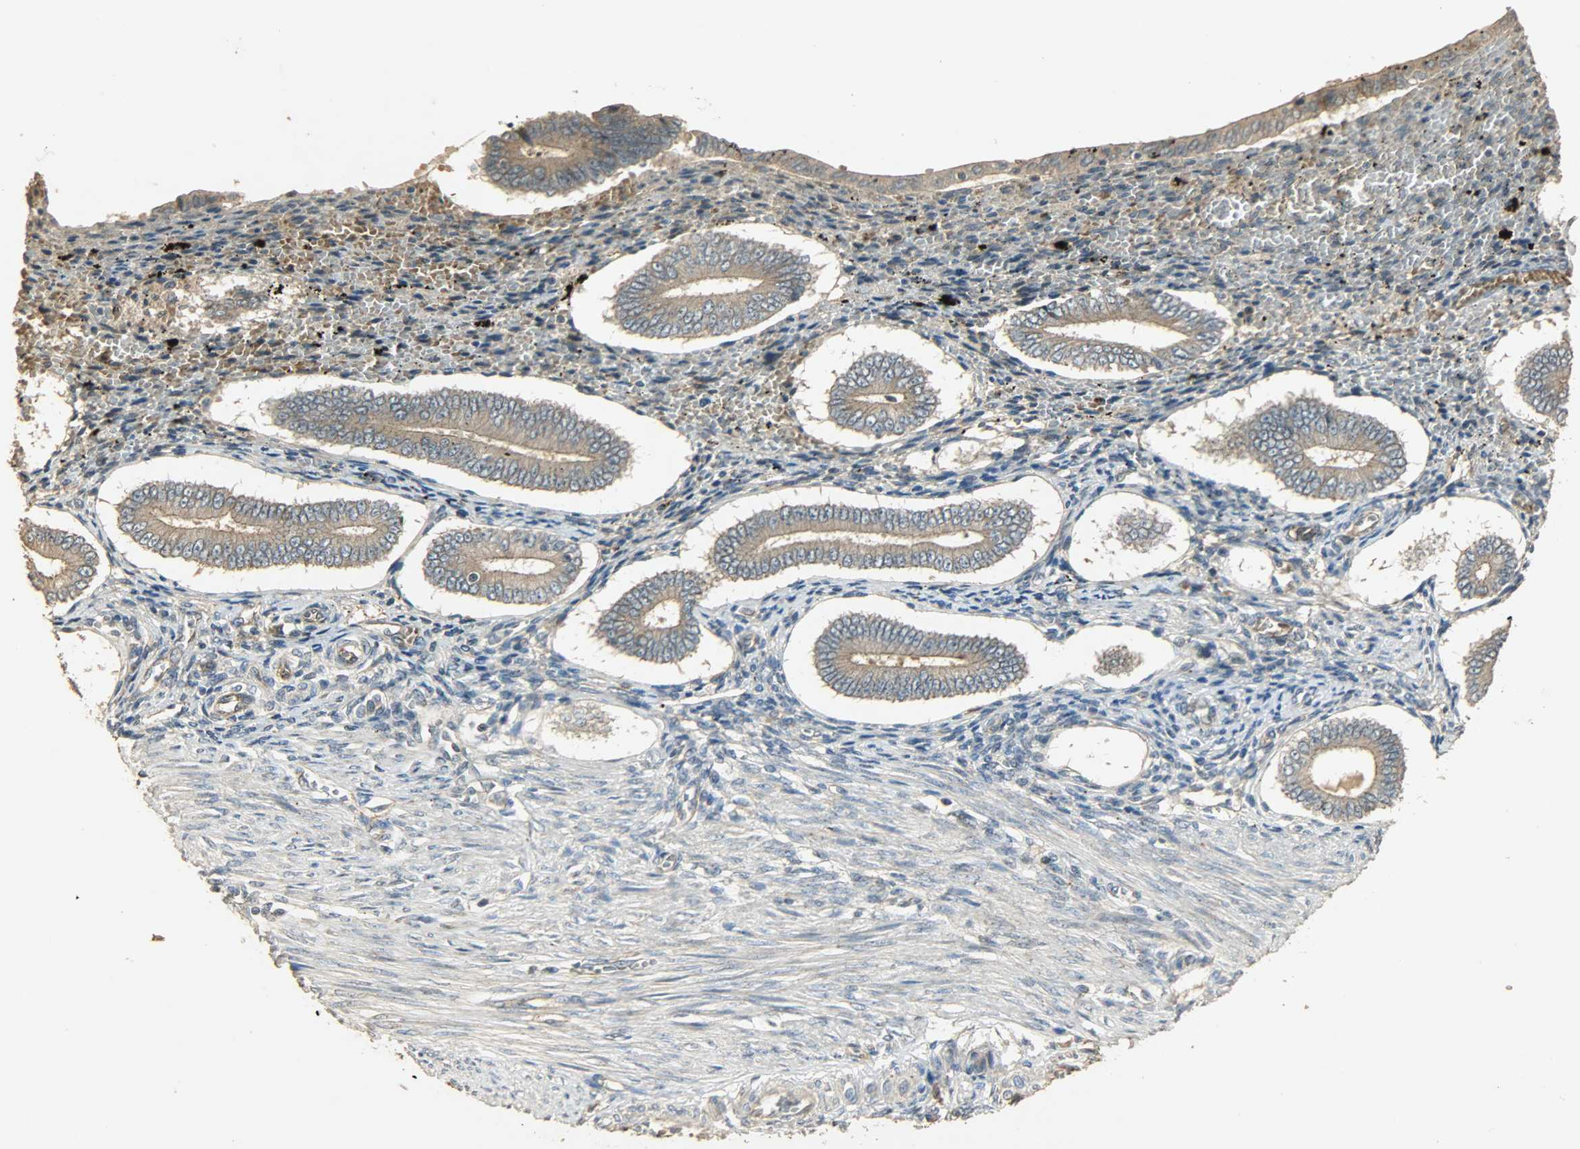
{"staining": {"intensity": "weak", "quantity": "25%-75%", "location": "cytoplasmic/membranous"}, "tissue": "endometrium", "cell_type": "Cells in endometrial stroma", "image_type": "normal", "snomed": [{"axis": "morphology", "description": "Normal tissue, NOS"}, {"axis": "topography", "description": "Endometrium"}], "caption": "DAB immunohistochemical staining of benign human endometrium reveals weak cytoplasmic/membranous protein positivity in approximately 25%-75% of cells in endometrial stroma. (DAB IHC with brightfield microscopy, high magnification).", "gene": "ATP2B1", "patient": {"sex": "female", "age": 42}}